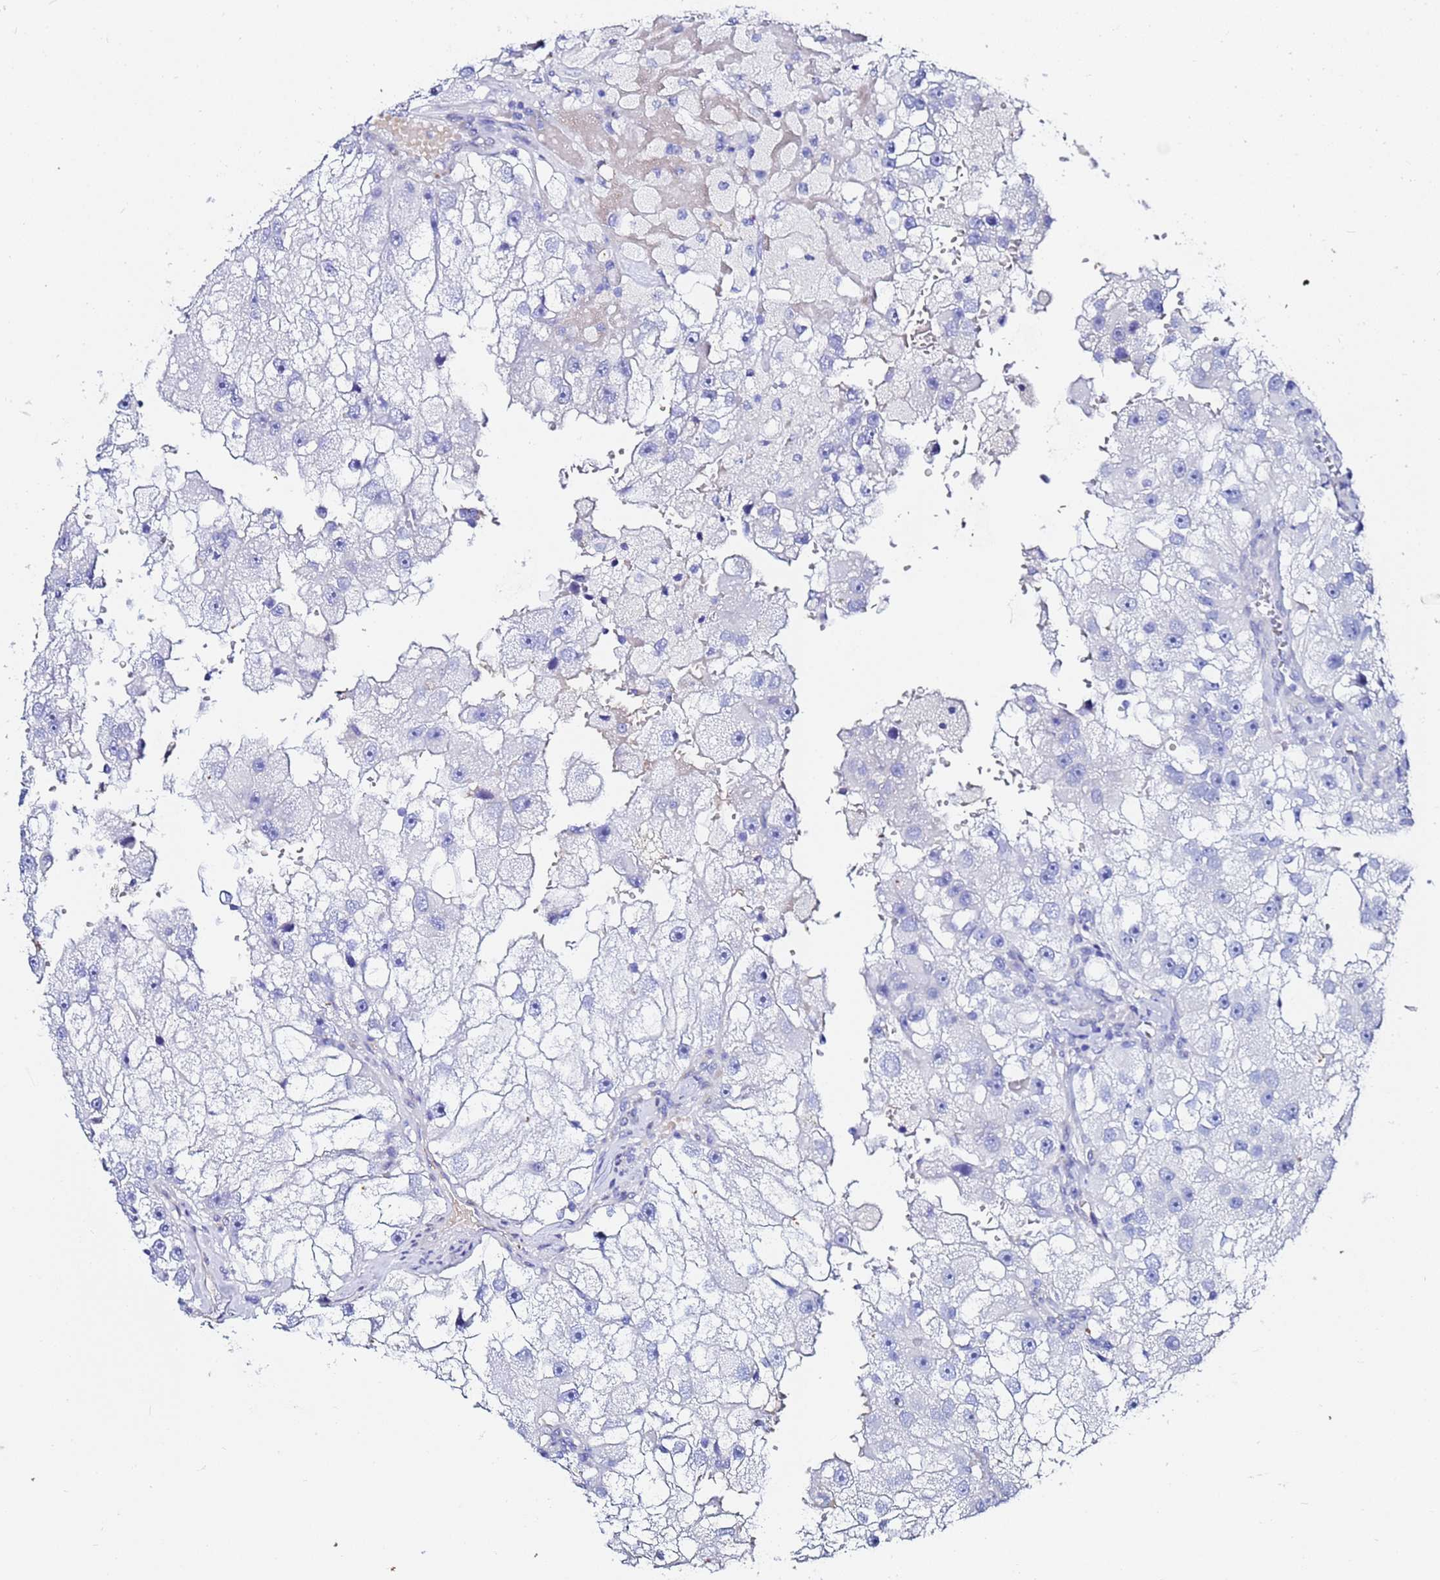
{"staining": {"intensity": "negative", "quantity": "none", "location": "none"}, "tissue": "renal cancer", "cell_type": "Tumor cells", "image_type": "cancer", "snomed": [{"axis": "morphology", "description": "Adenocarcinoma, NOS"}, {"axis": "topography", "description": "Kidney"}], "caption": "This is an immunohistochemistry (IHC) image of human renal cancer (adenocarcinoma). There is no positivity in tumor cells.", "gene": "ZNF26", "patient": {"sex": "male", "age": 63}}